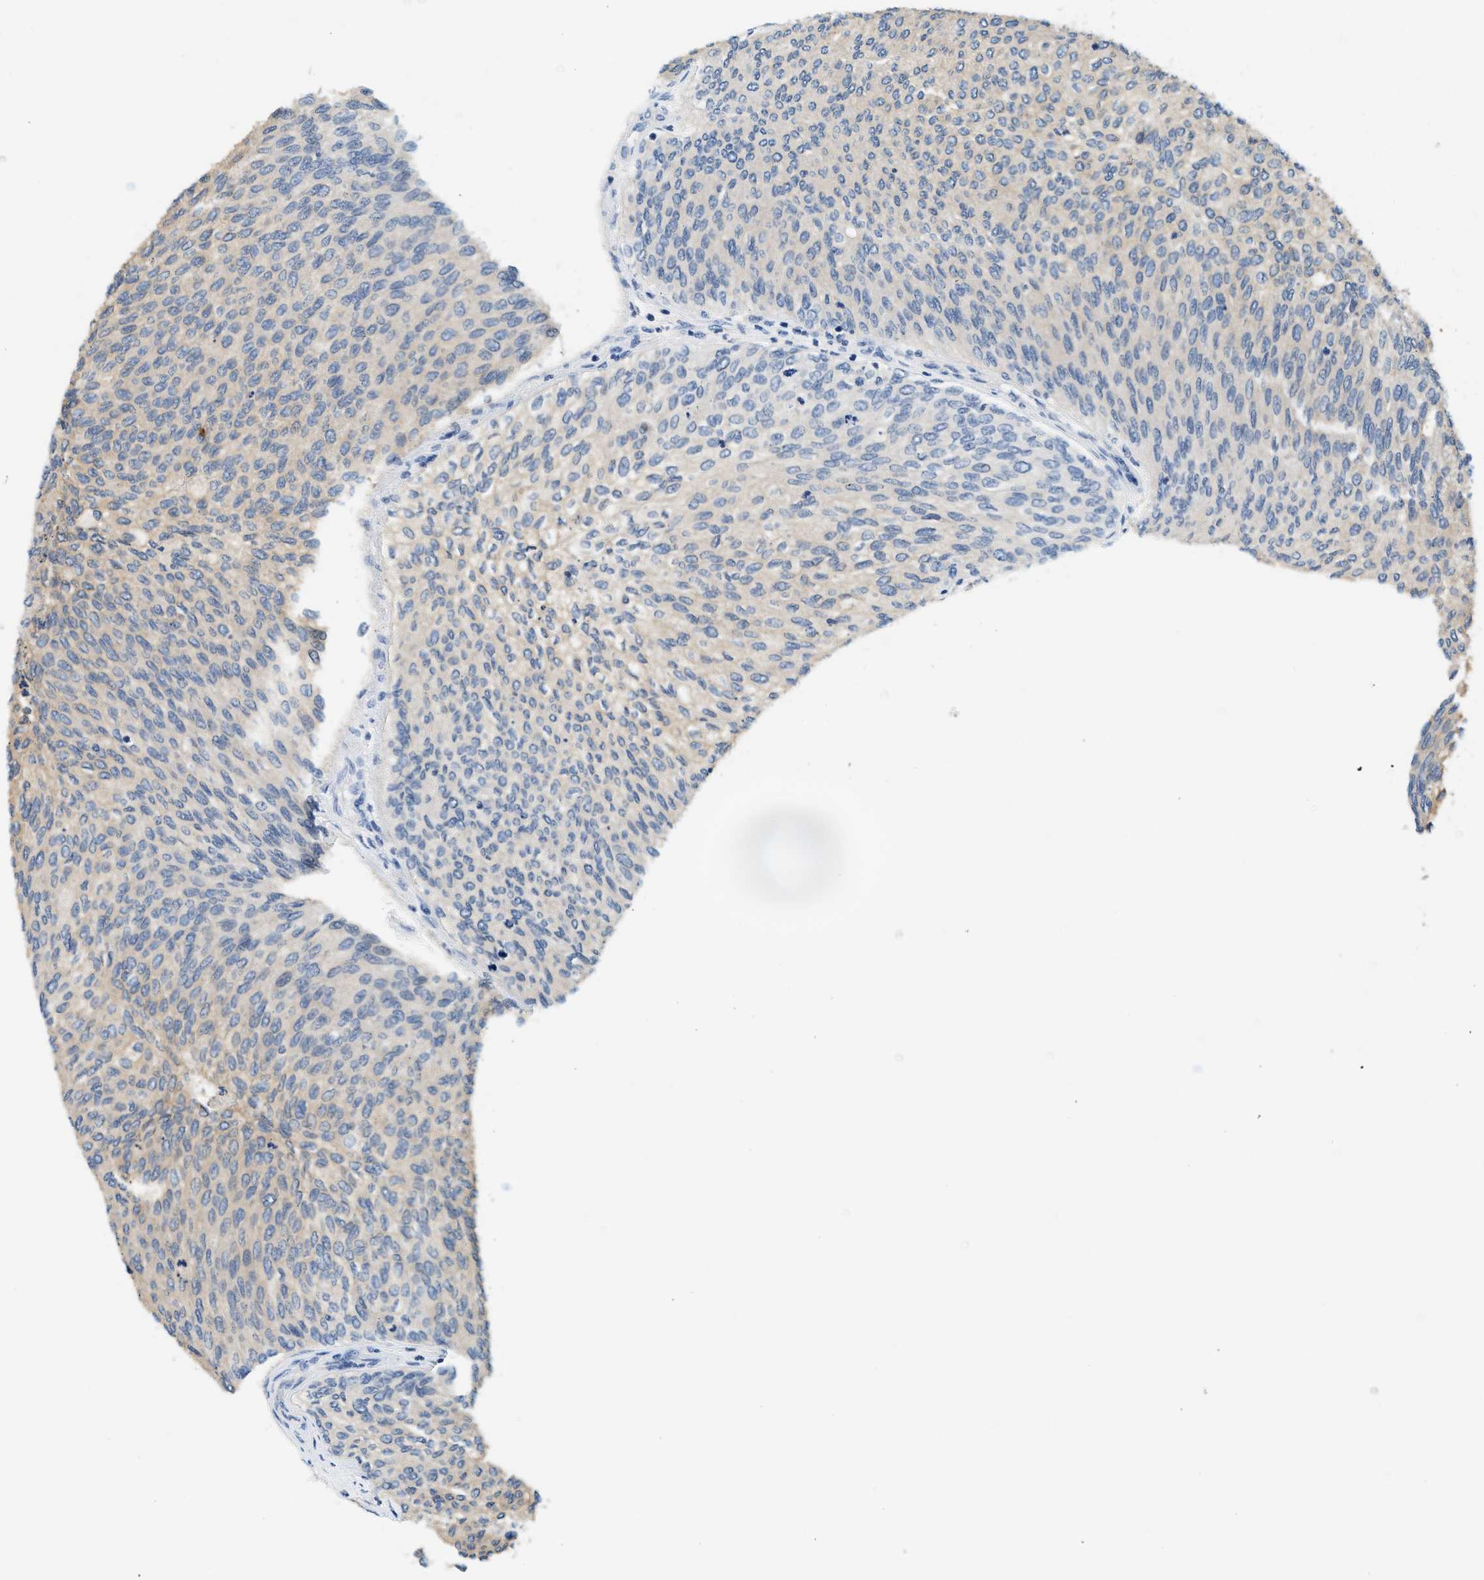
{"staining": {"intensity": "weak", "quantity": "<25%", "location": "cytoplasmic/membranous"}, "tissue": "urothelial cancer", "cell_type": "Tumor cells", "image_type": "cancer", "snomed": [{"axis": "morphology", "description": "Urothelial carcinoma, Low grade"}, {"axis": "topography", "description": "Urinary bladder"}], "caption": "Urothelial cancer was stained to show a protein in brown. There is no significant expression in tumor cells.", "gene": "SLC35E1", "patient": {"sex": "female", "age": 79}}